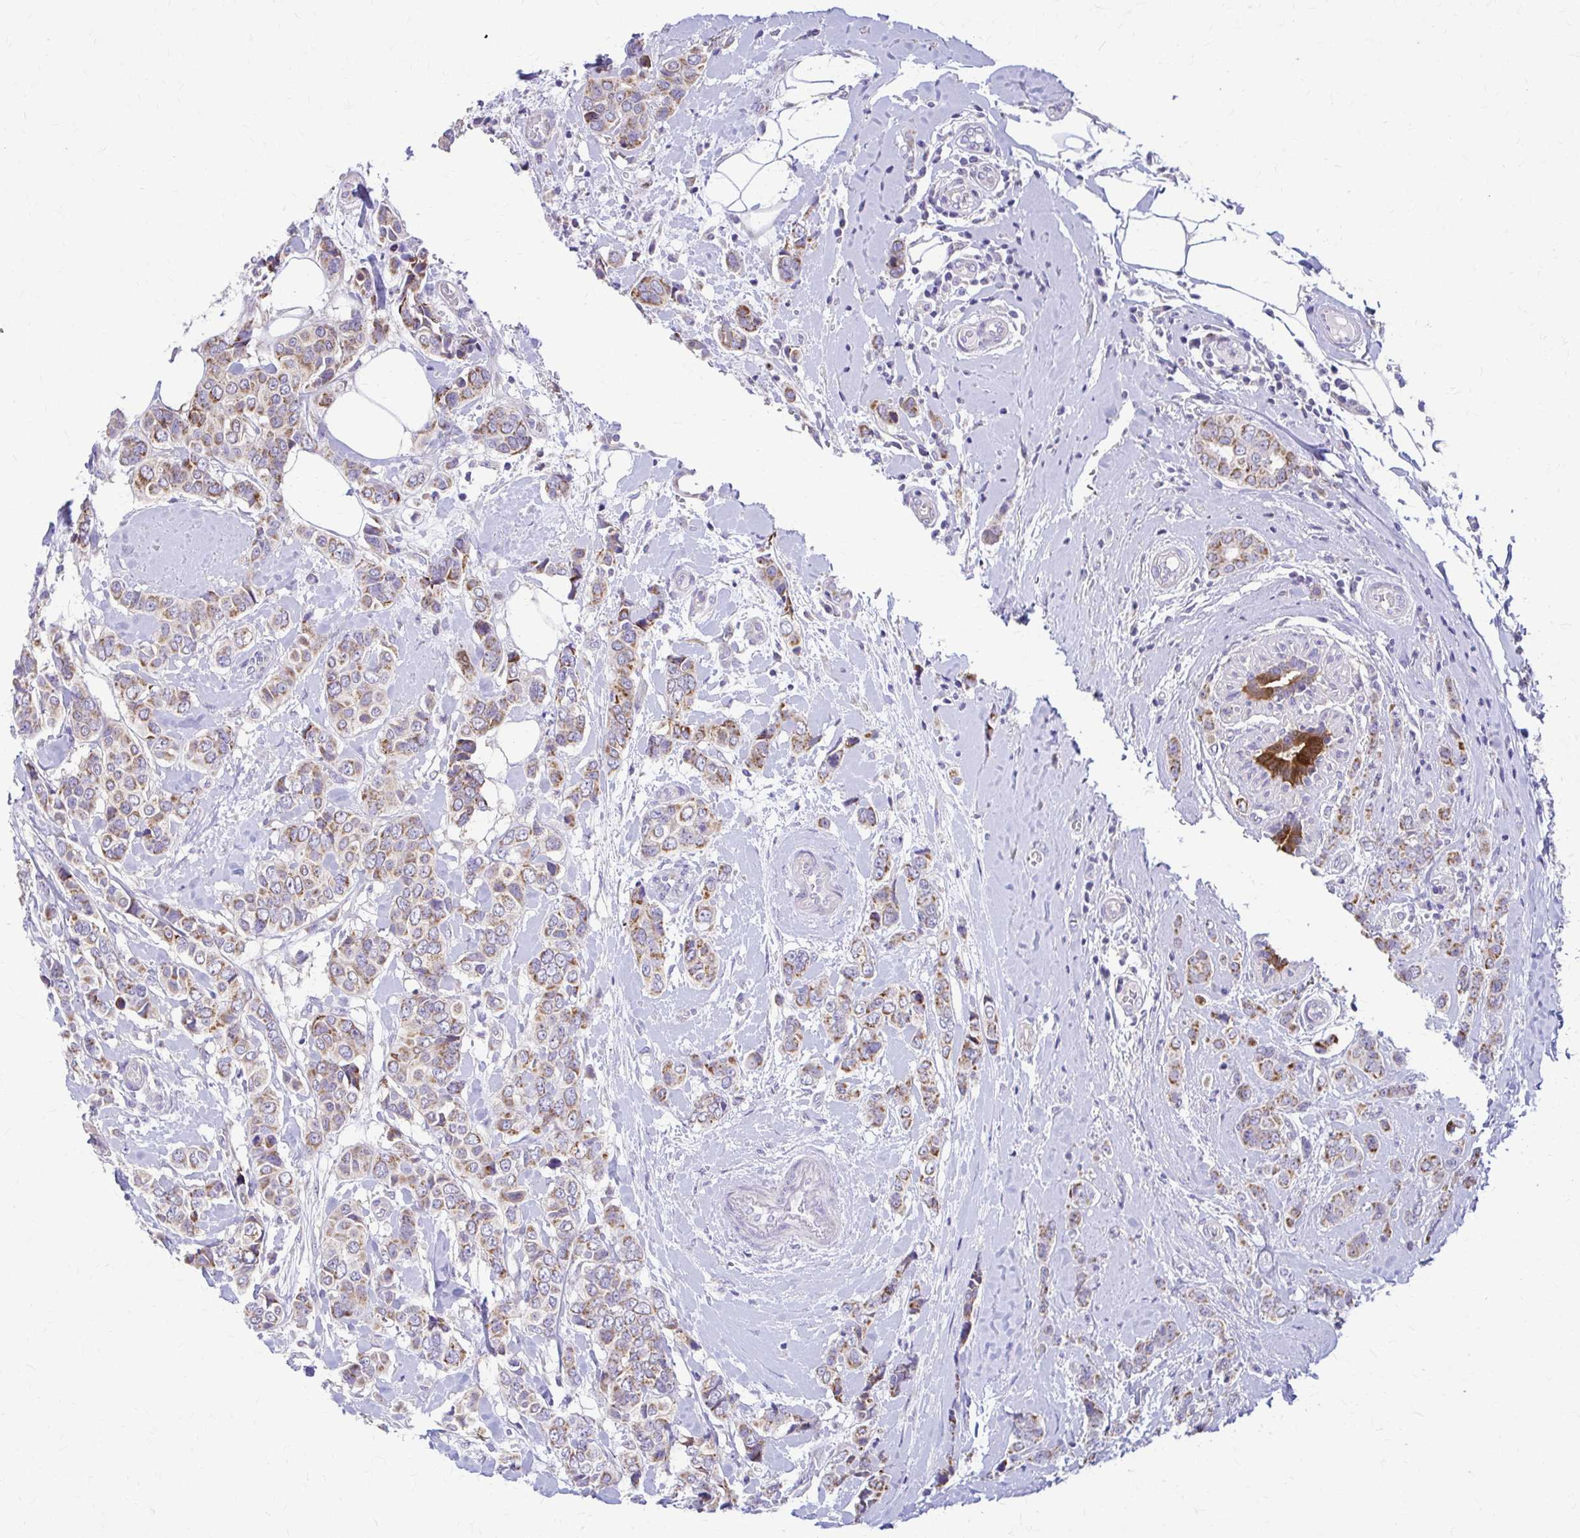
{"staining": {"intensity": "moderate", "quantity": "25%-75%", "location": "cytoplasmic/membranous"}, "tissue": "breast cancer", "cell_type": "Tumor cells", "image_type": "cancer", "snomed": [{"axis": "morphology", "description": "Lobular carcinoma"}, {"axis": "topography", "description": "Breast"}], "caption": "Protein positivity by IHC displays moderate cytoplasmic/membranous positivity in approximately 25%-75% of tumor cells in breast cancer.", "gene": "SAMD13", "patient": {"sex": "female", "age": 51}}